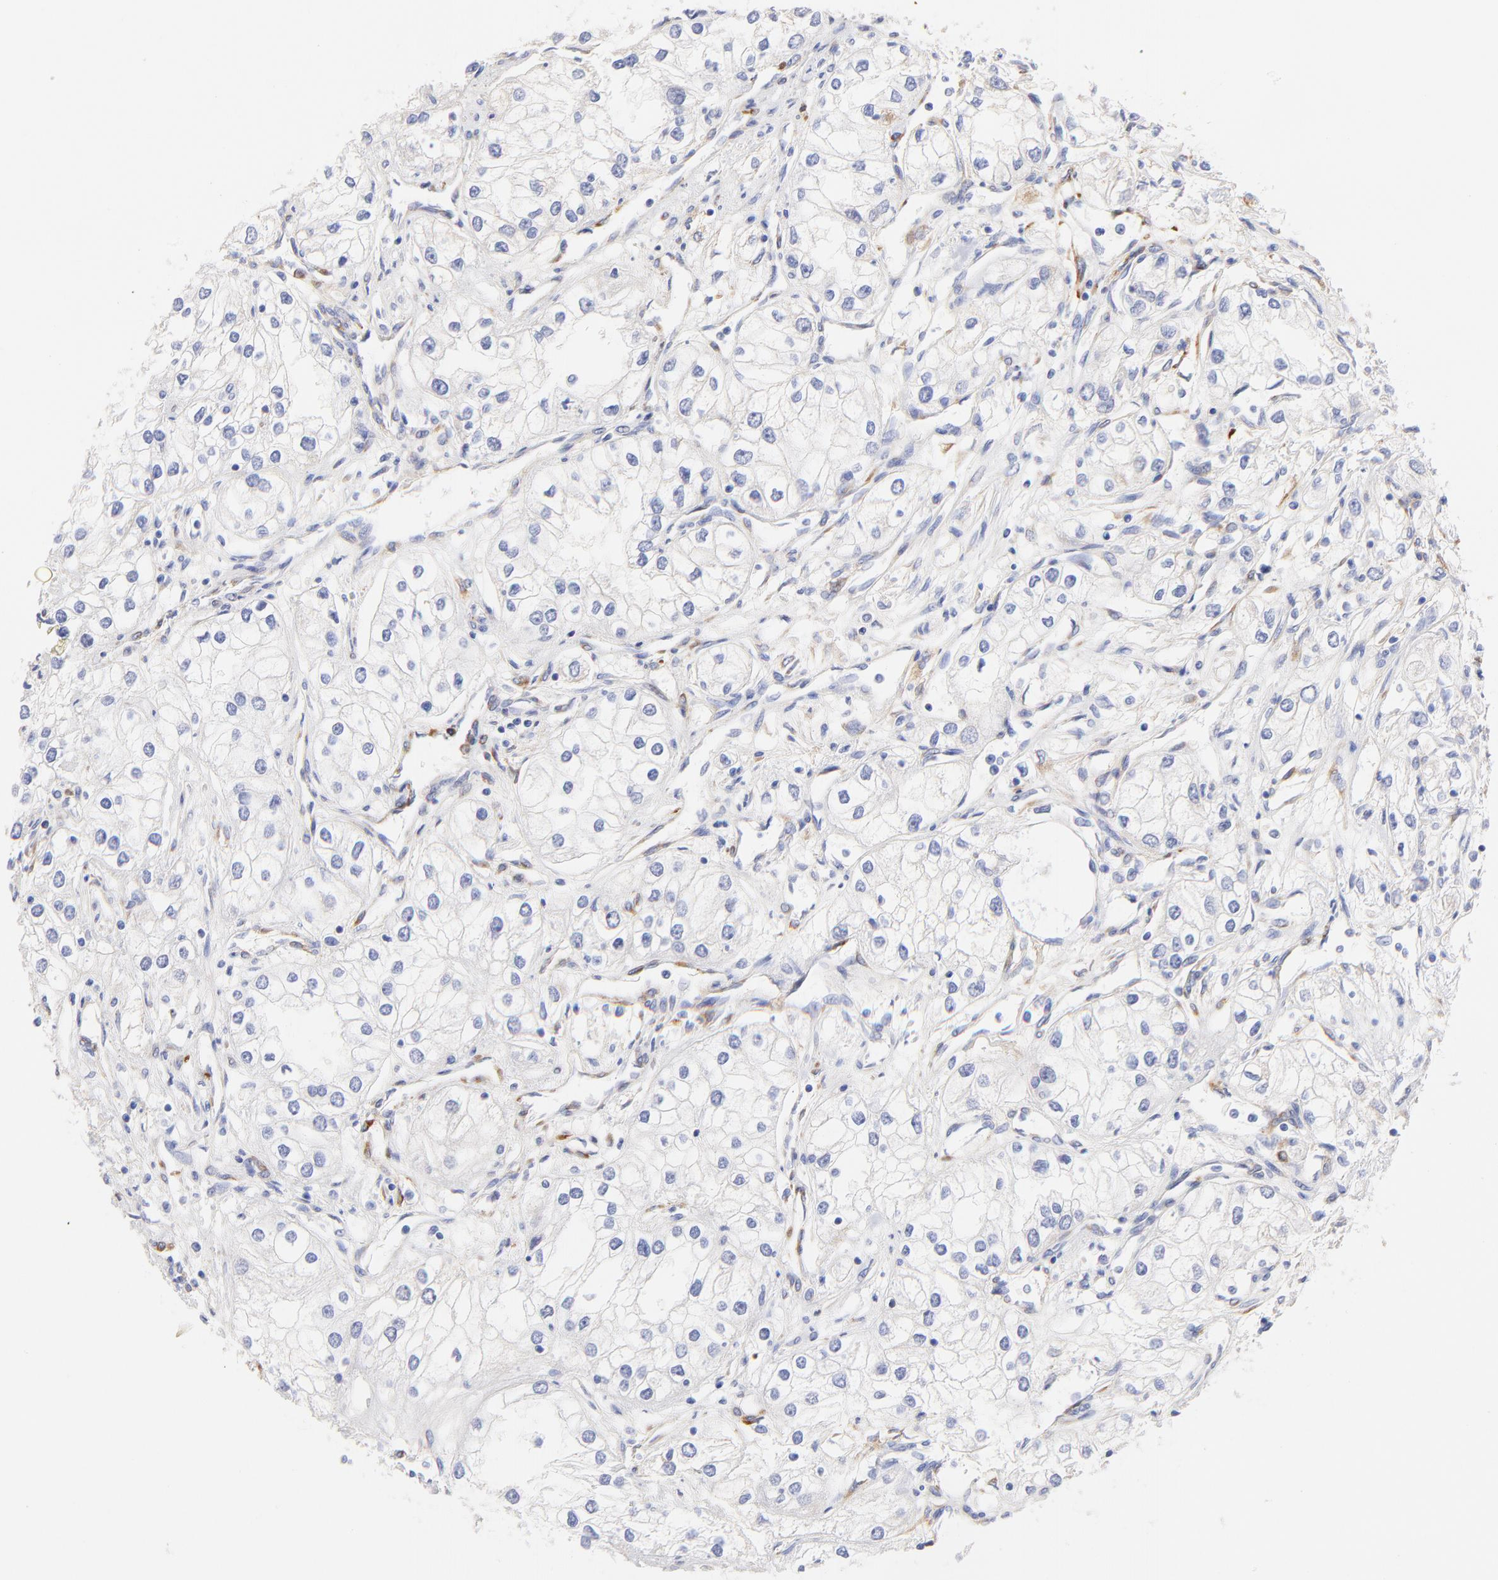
{"staining": {"intensity": "negative", "quantity": "none", "location": "none"}, "tissue": "renal cancer", "cell_type": "Tumor cells", "image_type": "cancer", "snomed": [{"axis": "morphology", "description": "Adenocarcinoma, NOS"}, {"axis": "topography", "description": "Kidney"}], "caption": "Protein analysis of adenocarcinoma (renal) shows no significant positivity in tumor cells. (Immunohistochemistry, brightfield microscopy, high magnification).", "gene": "C1QTNF6", "patient": {"sex": "male", "age": 57}}